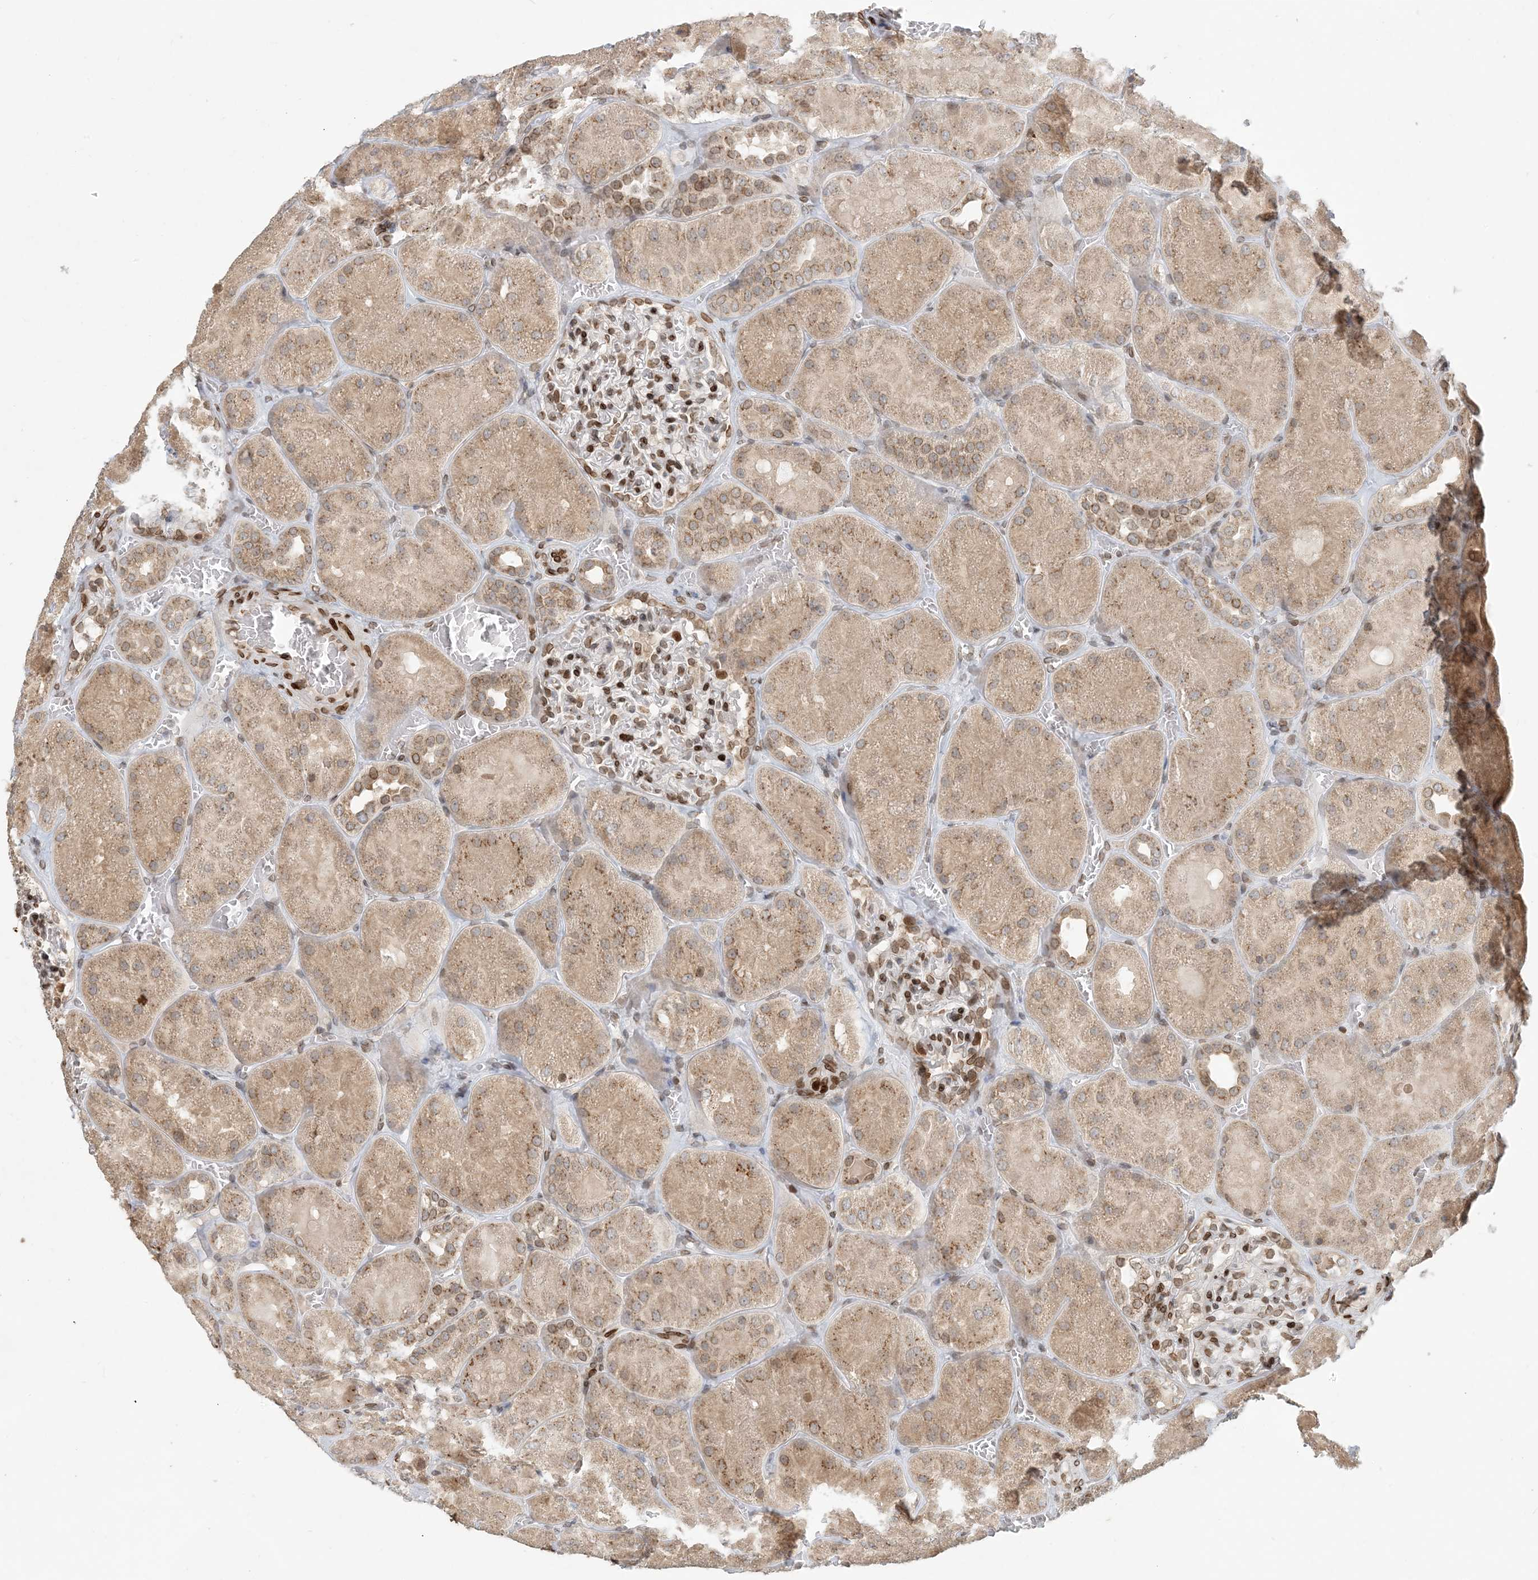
{"staining": {"intensity": "moderate", "quantity": "25%-75%", "location": "cytoplasmic/membranous,nuclear"}, "tissue": "kidney", "cell_type": "Cells in glomeruli", "image_type": "normal", "snomed": [{"axis": "morphology", "description": "Normal tissue, NOS"}, {"axis": "topography", "description": "Kidney"}], "caption": "DAB immunohistochemical staining of normal kidney demonstrates moderate cytoplasmic/membranous,nuclear protein positivity in about 25%-75% of cells in glomeruli.", "gene": "SLC35A2", "patient": {"sex": "male", "age": 28}}